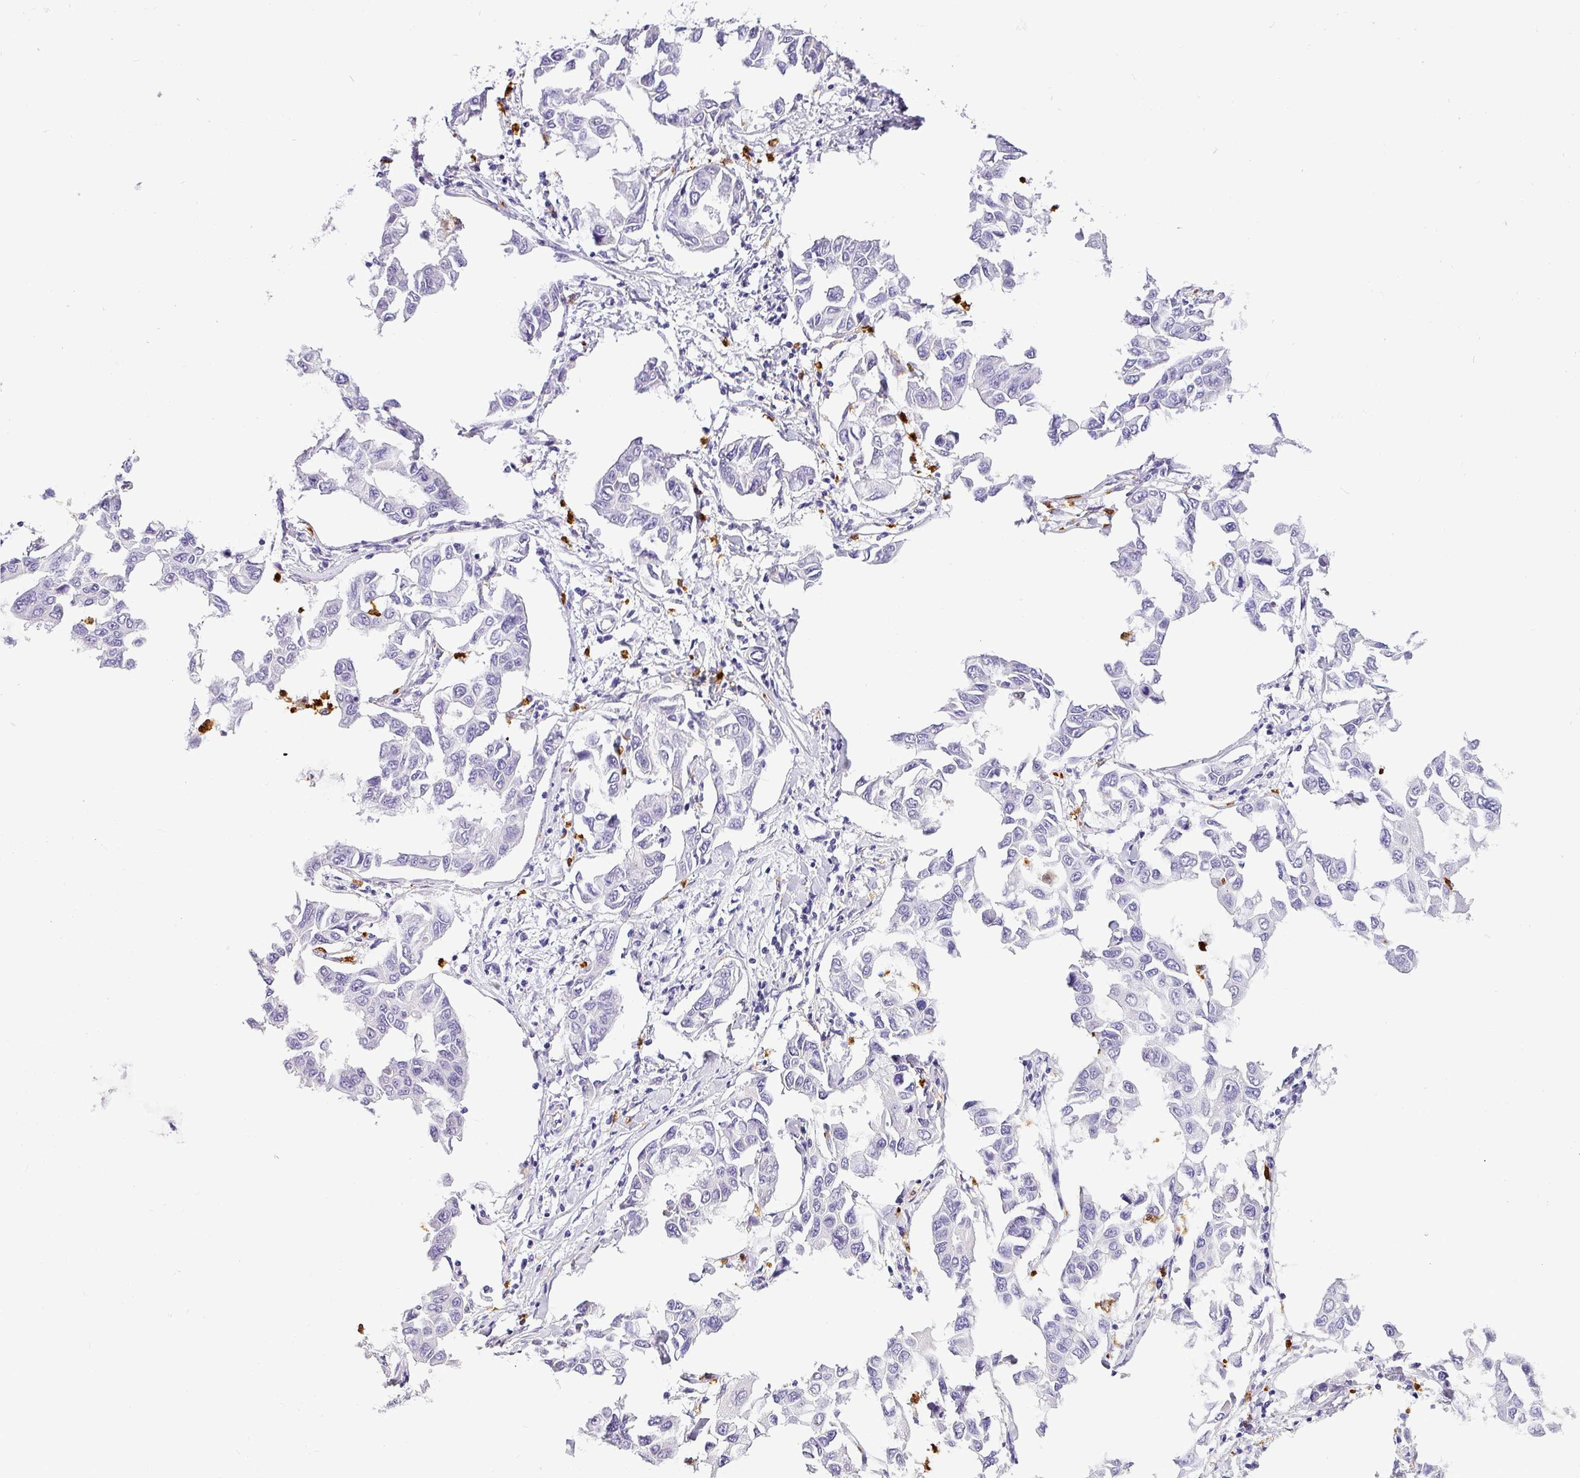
{"staining": {"intensity": "negative", "quantity": "none", "location": "none"}, "tissue": "lung cancer", "cell_type": "Tumor cells", "image_type": "cancer", "snomed": [{"axis": "morphology", "description": "Adenocarcinoma, NOS"}, {"axis": "topography", "description": "Lung"}], "caption": "This micrograph is of lung adenocarcinoma stained with immunohistochemistry (IHC) to label a protein in brown with the nuclei are counter-stained blue. There is no staining in tumor cells.", "gene": "SH2D3C", "patient": {"sex": "male", "age": 64}}